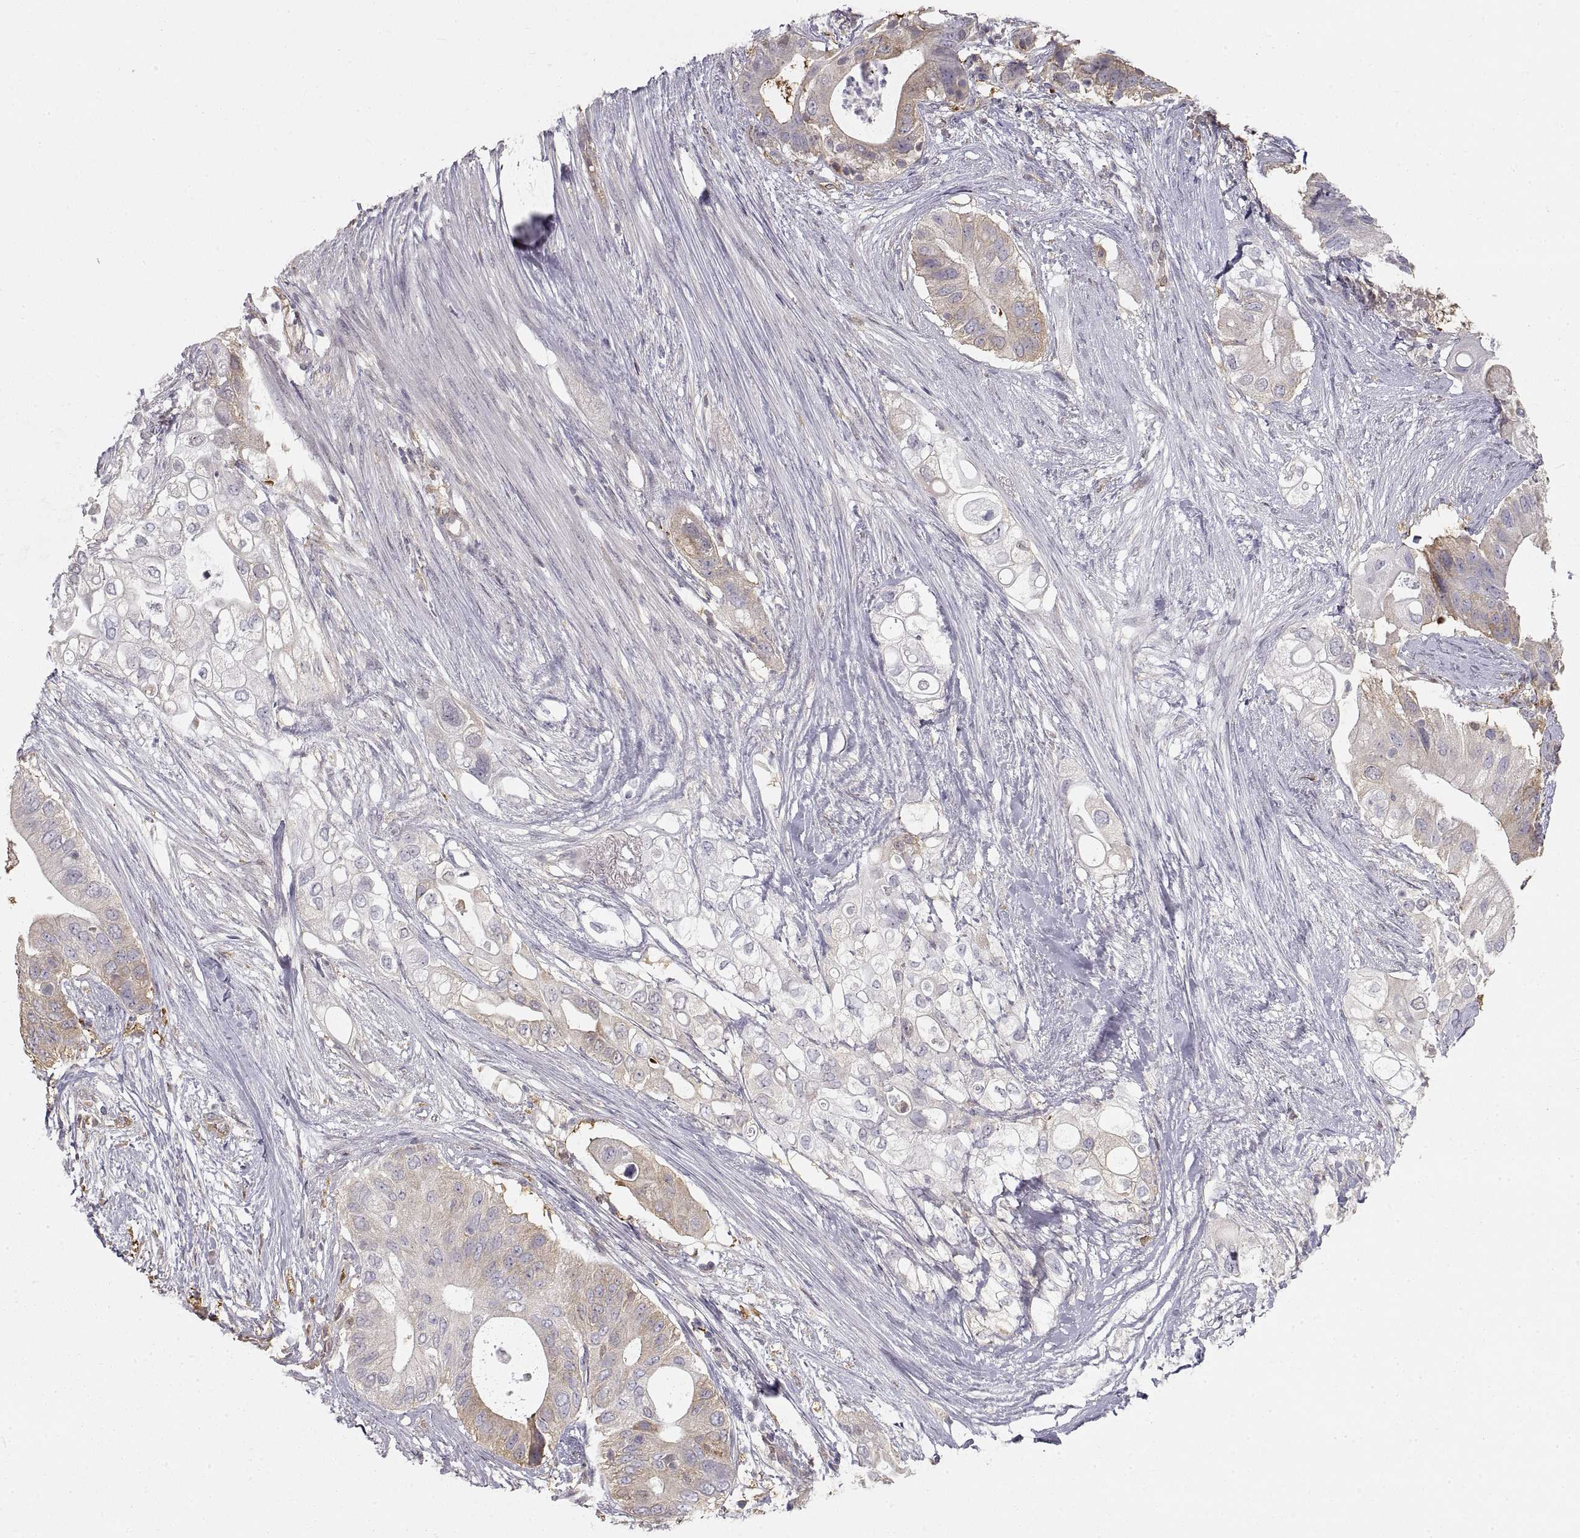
{"staining": {"intensity": "weak", "quantity": "25%-75%", "location": "cytoplasmic/membranous"}, "tissue": "pancreatic cancer", "cell_type": "Tumor cells", "image_type": "cancer", "snomed": [{"axis": "morphology", "description": "Adenocarcinoma, NOS"}, {"axis": "topography", "description": "Pancreas"}], "caption": "Brown immunohistochemical staining in human pancreatic cancer (adenocarcinoma) reveals weak cytoplasmic/membranous expression in about 25%-75% of tumor cells.", "gene": "HSP90AB1", "patient": {"sex": "female", "age": 72}}